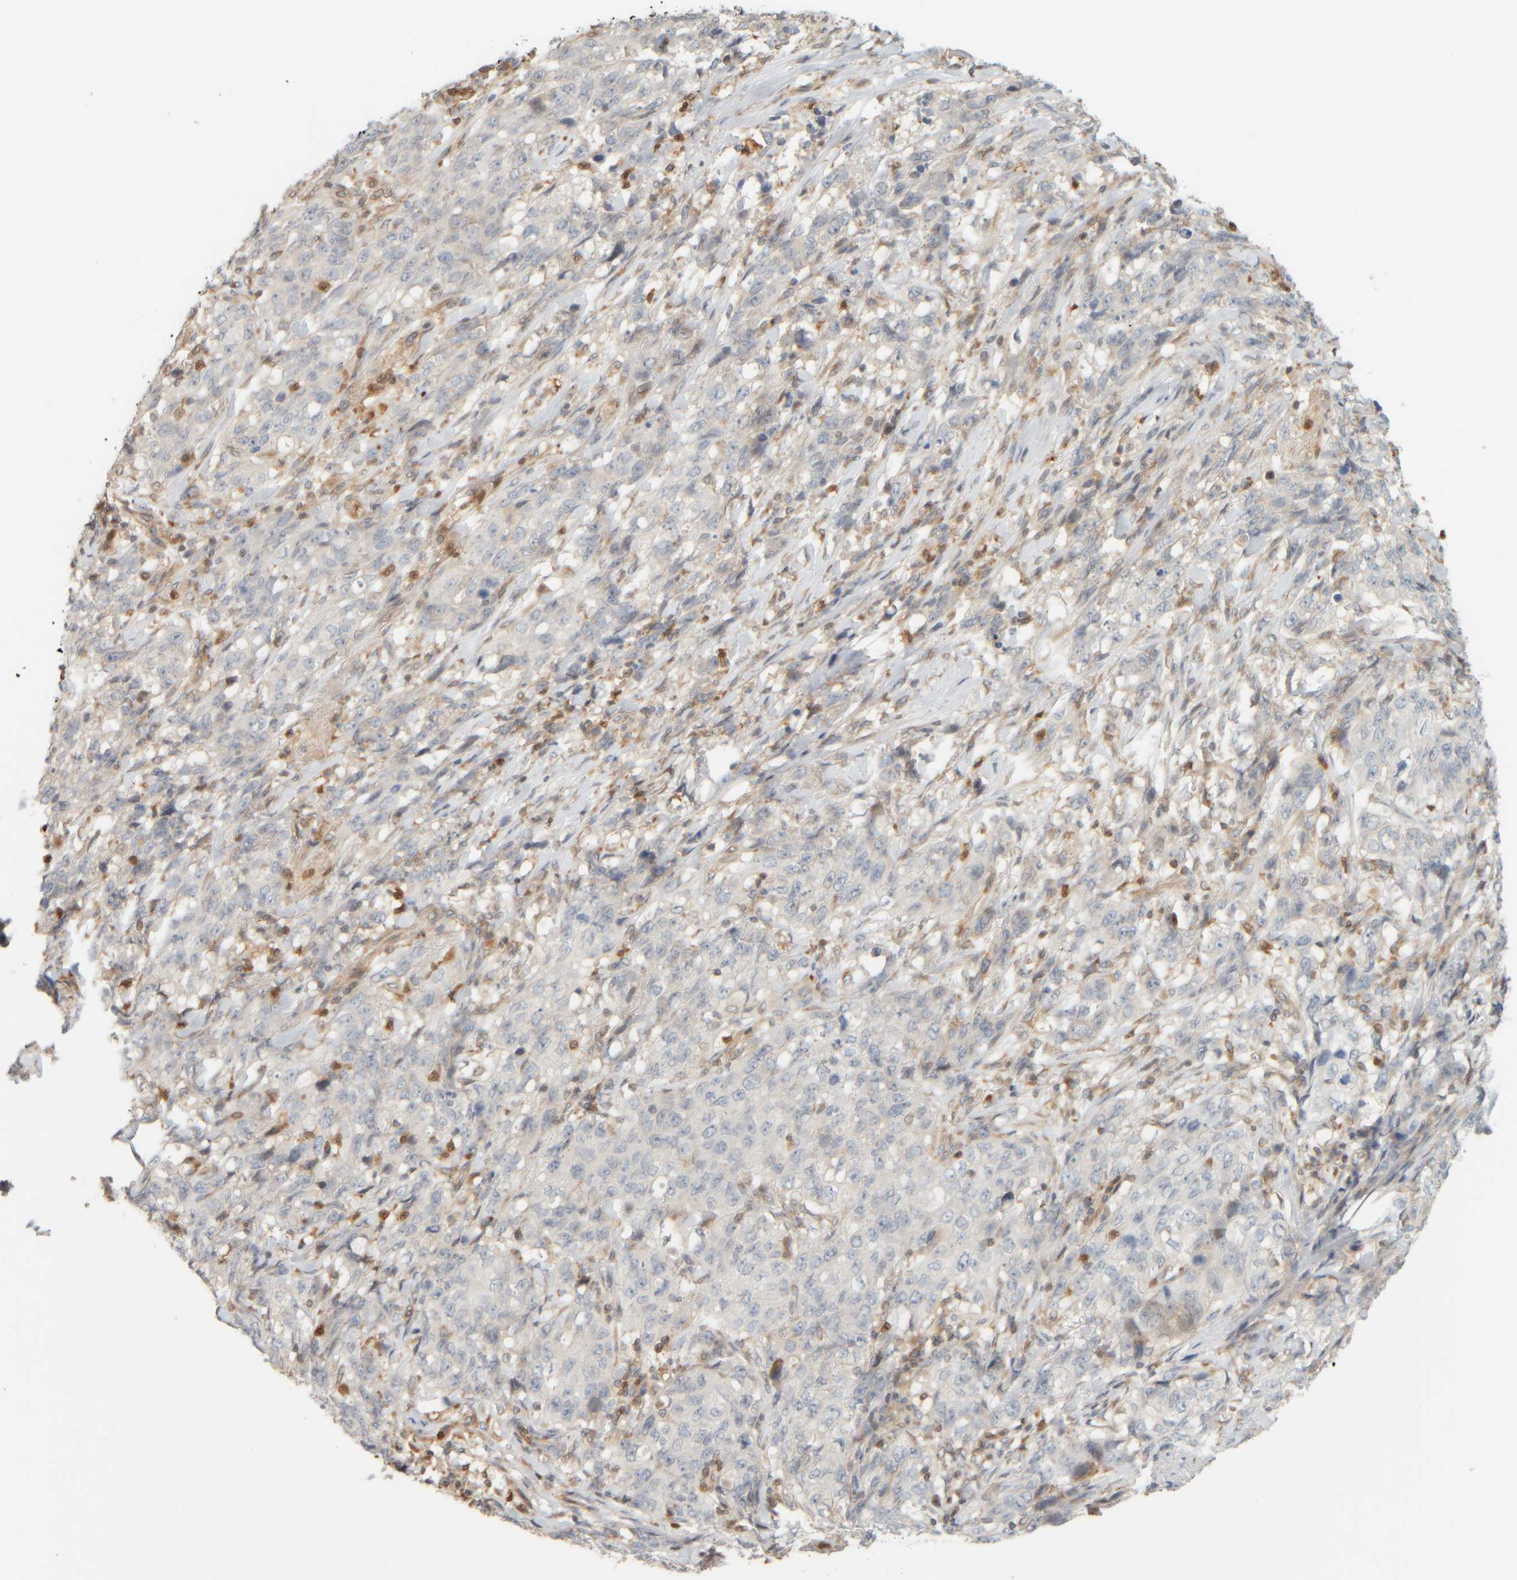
{"staining": {"intensity": "negative", "quantity": "none", "location": "none"}, "tissue": "stomach cancer", "cell_type": "Tumor cells", "image_type": "cancer", "snomed": [{"axis": "morphology", "description": "Adenocarcinoma, NOS"}, {"axis": "topography", "description": "Stomach"}], "caption": "Stomach cancer was stained to show a protein in brown. There is no significant expression in tumor cells.", "gene": "PTGES3L-AARSD1", "patient": {"sex": "male", "age": 48}}